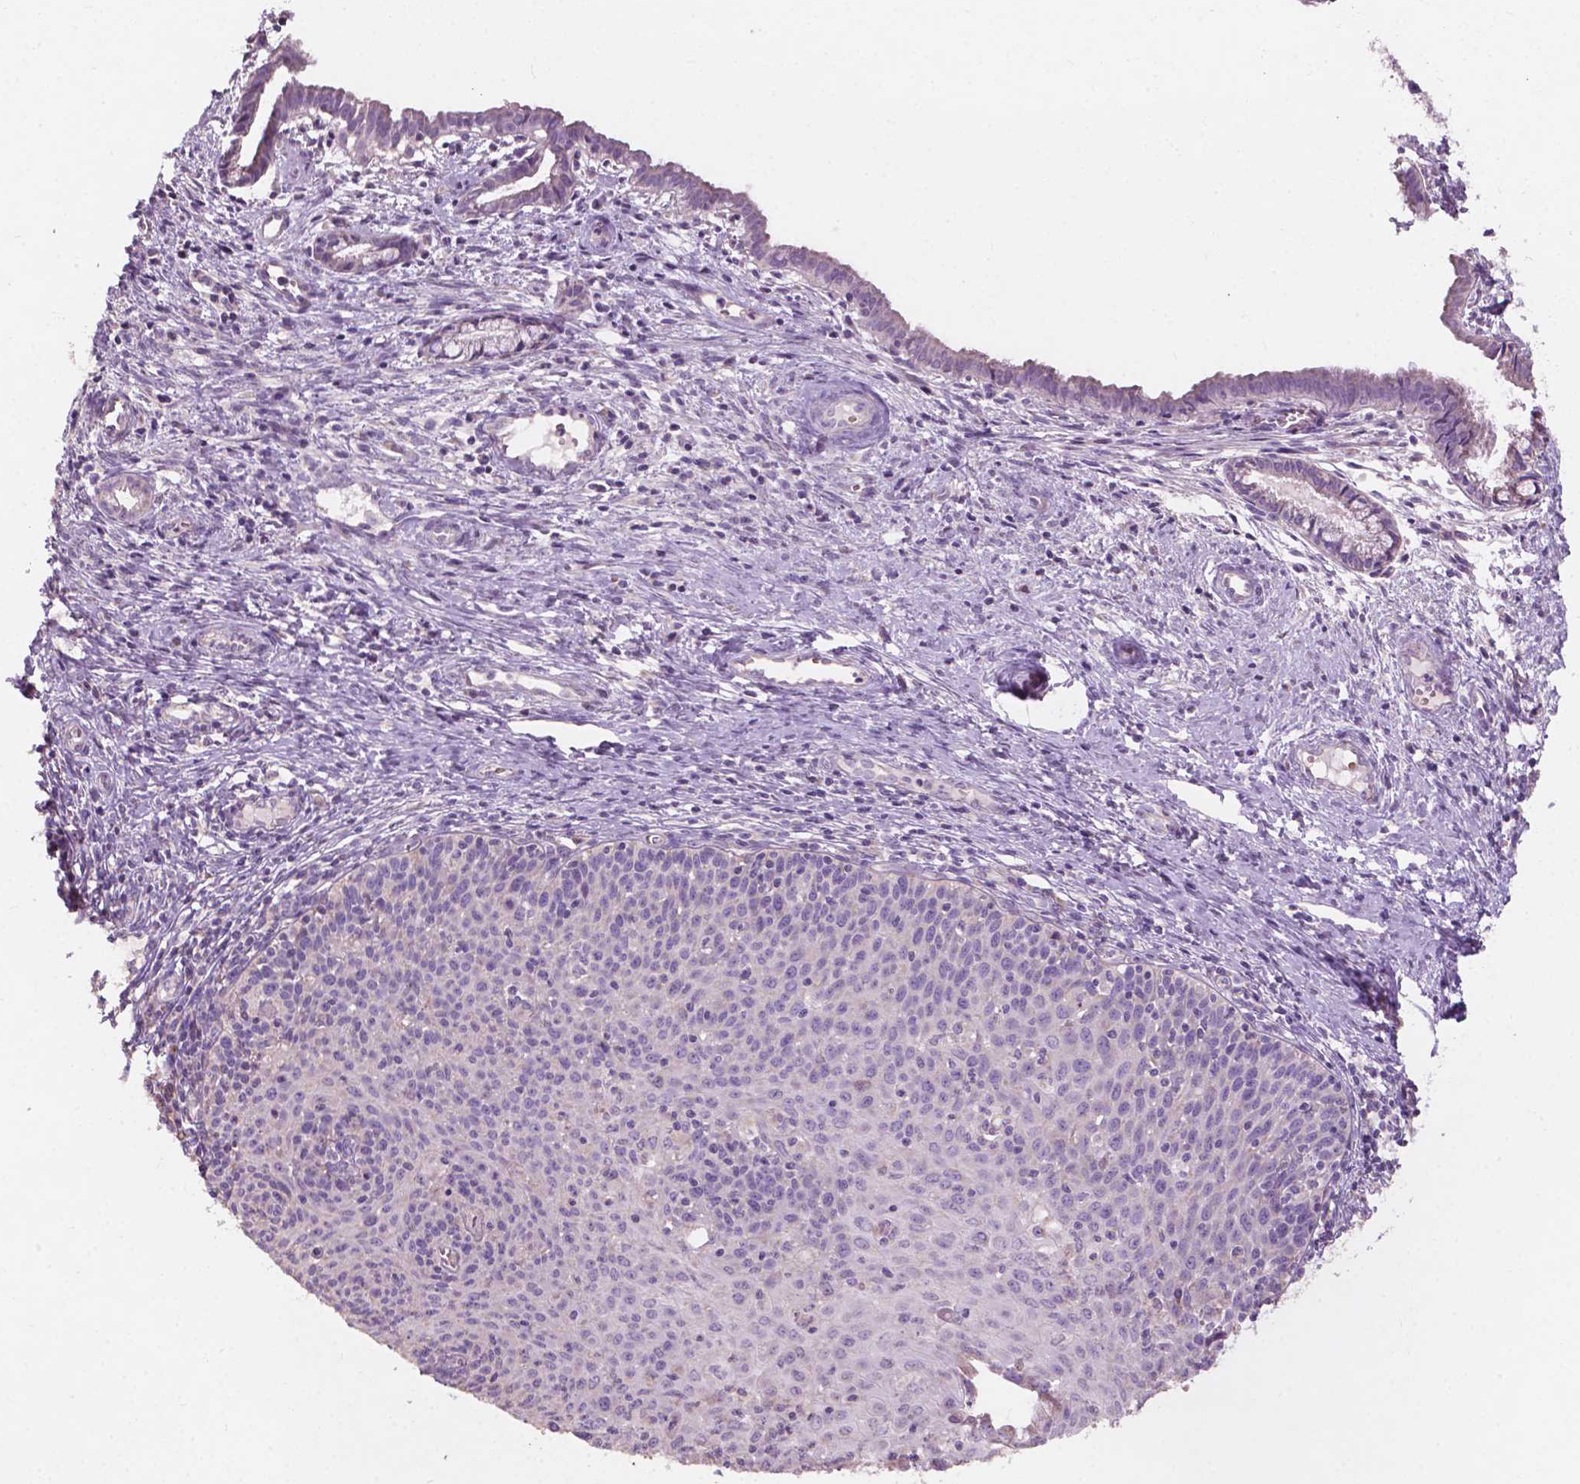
{"staining": {"intensity": "negative", "quantity": "none", "location": "none"}, "tissue": "cervical cancer", "cell_type": "Tumor cells", "image_type": "cancer", "snomed": [{"axis": "morphology", "description": "Squamous cell carcinoma, NOS"}, {"axis": "topography", "description": "Cervix"}], "caption": "Image shows no protein expression in tumor cells of squamous cell carcinoma (cervical) tissue.", "gene": "NDUFS1", "patient": {"sex": "female", "age": 38}}